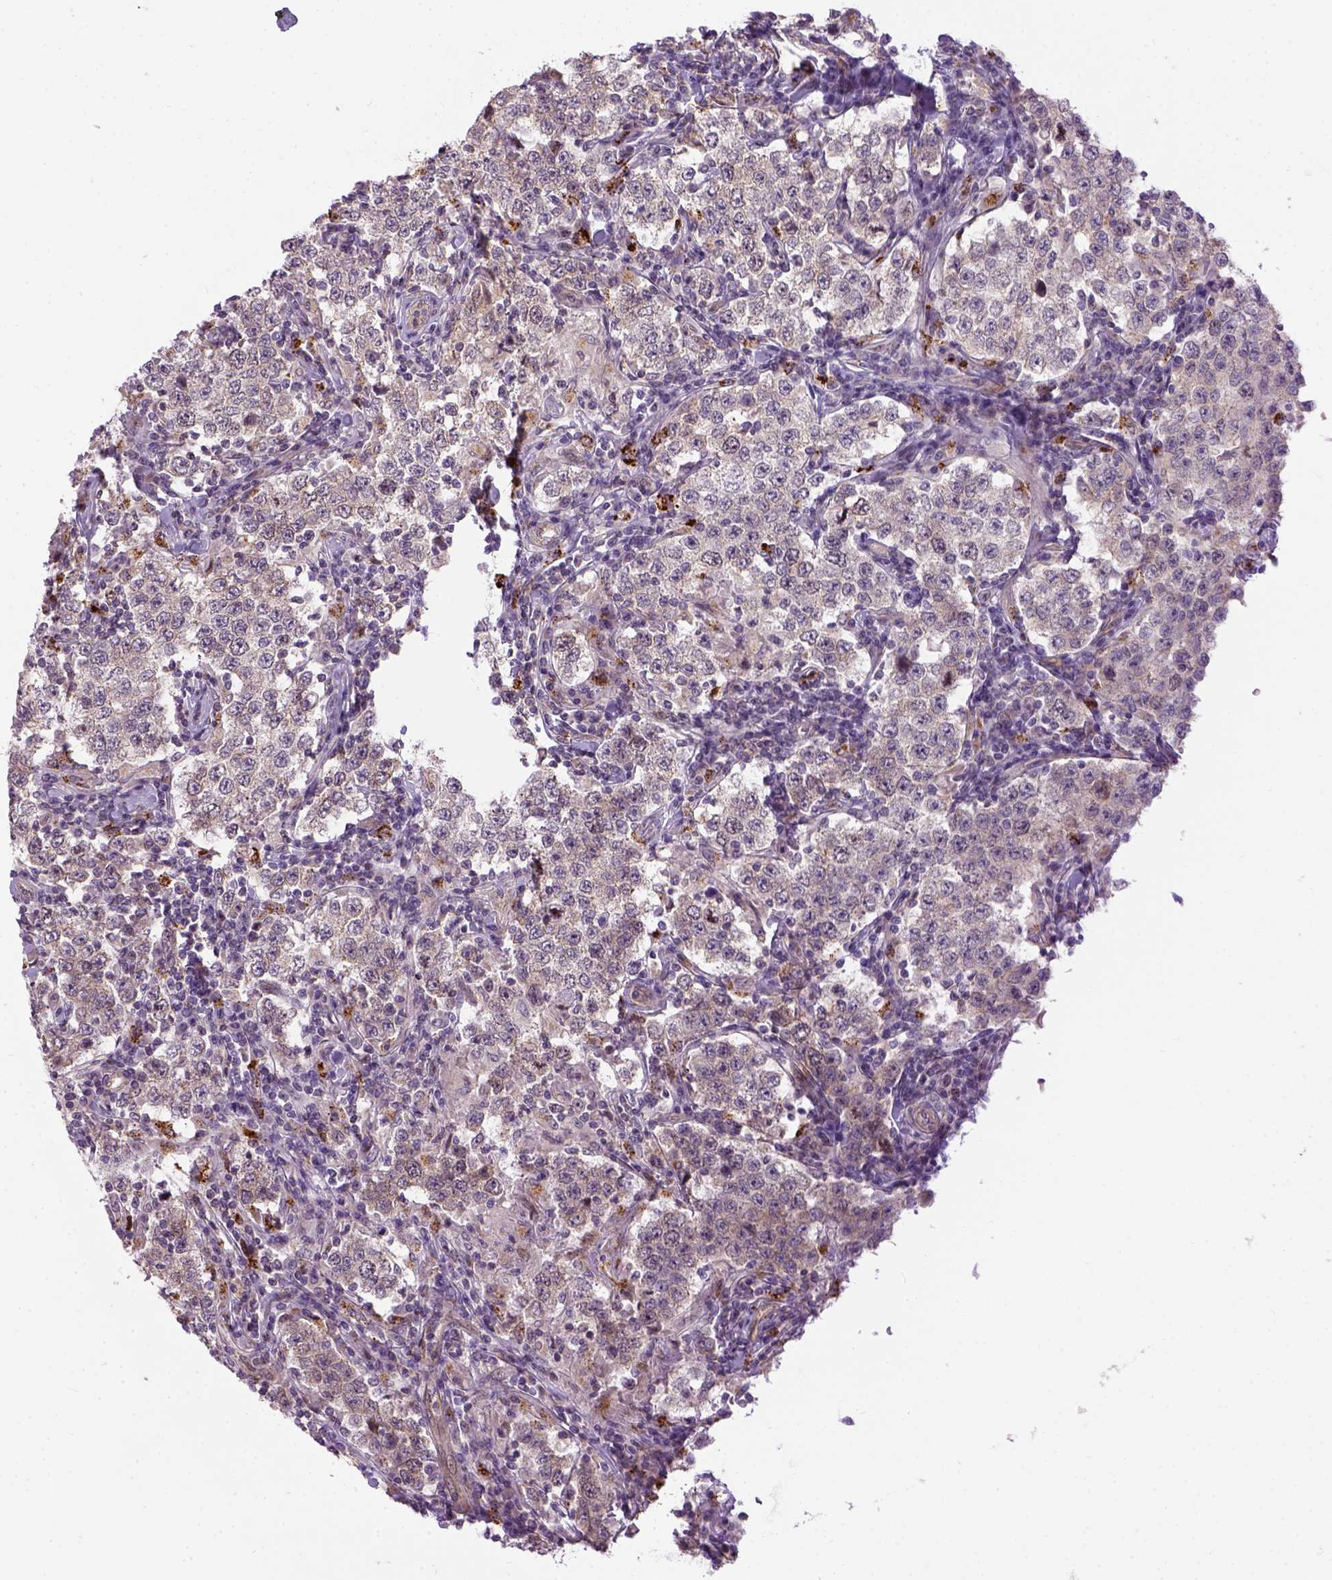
{"staining": {"intensity": "weak", "quantity": "<25%", "location": "cytoplasmic/membranous"}, "tissue": "testis cancer", "cell_type": "Tumor cells", "image_type": "cancer", "snomed": [{"axis": "morphology", "description": "Seminoma, NOS"}, {"axis": "morphology", "description": "Carcinoma, Embryonal, NOS"}, {"axis": "topography", "description": "Testis"}], "caption": "Immunohistochemistry (IHC) histopathology image of neoplastic tissue: human testis seminoma stained with DAB demonstrates no significant protein expression in tumor cells.", "gene": "KAZN", "patient": {"sex": "male", "age": 41}}